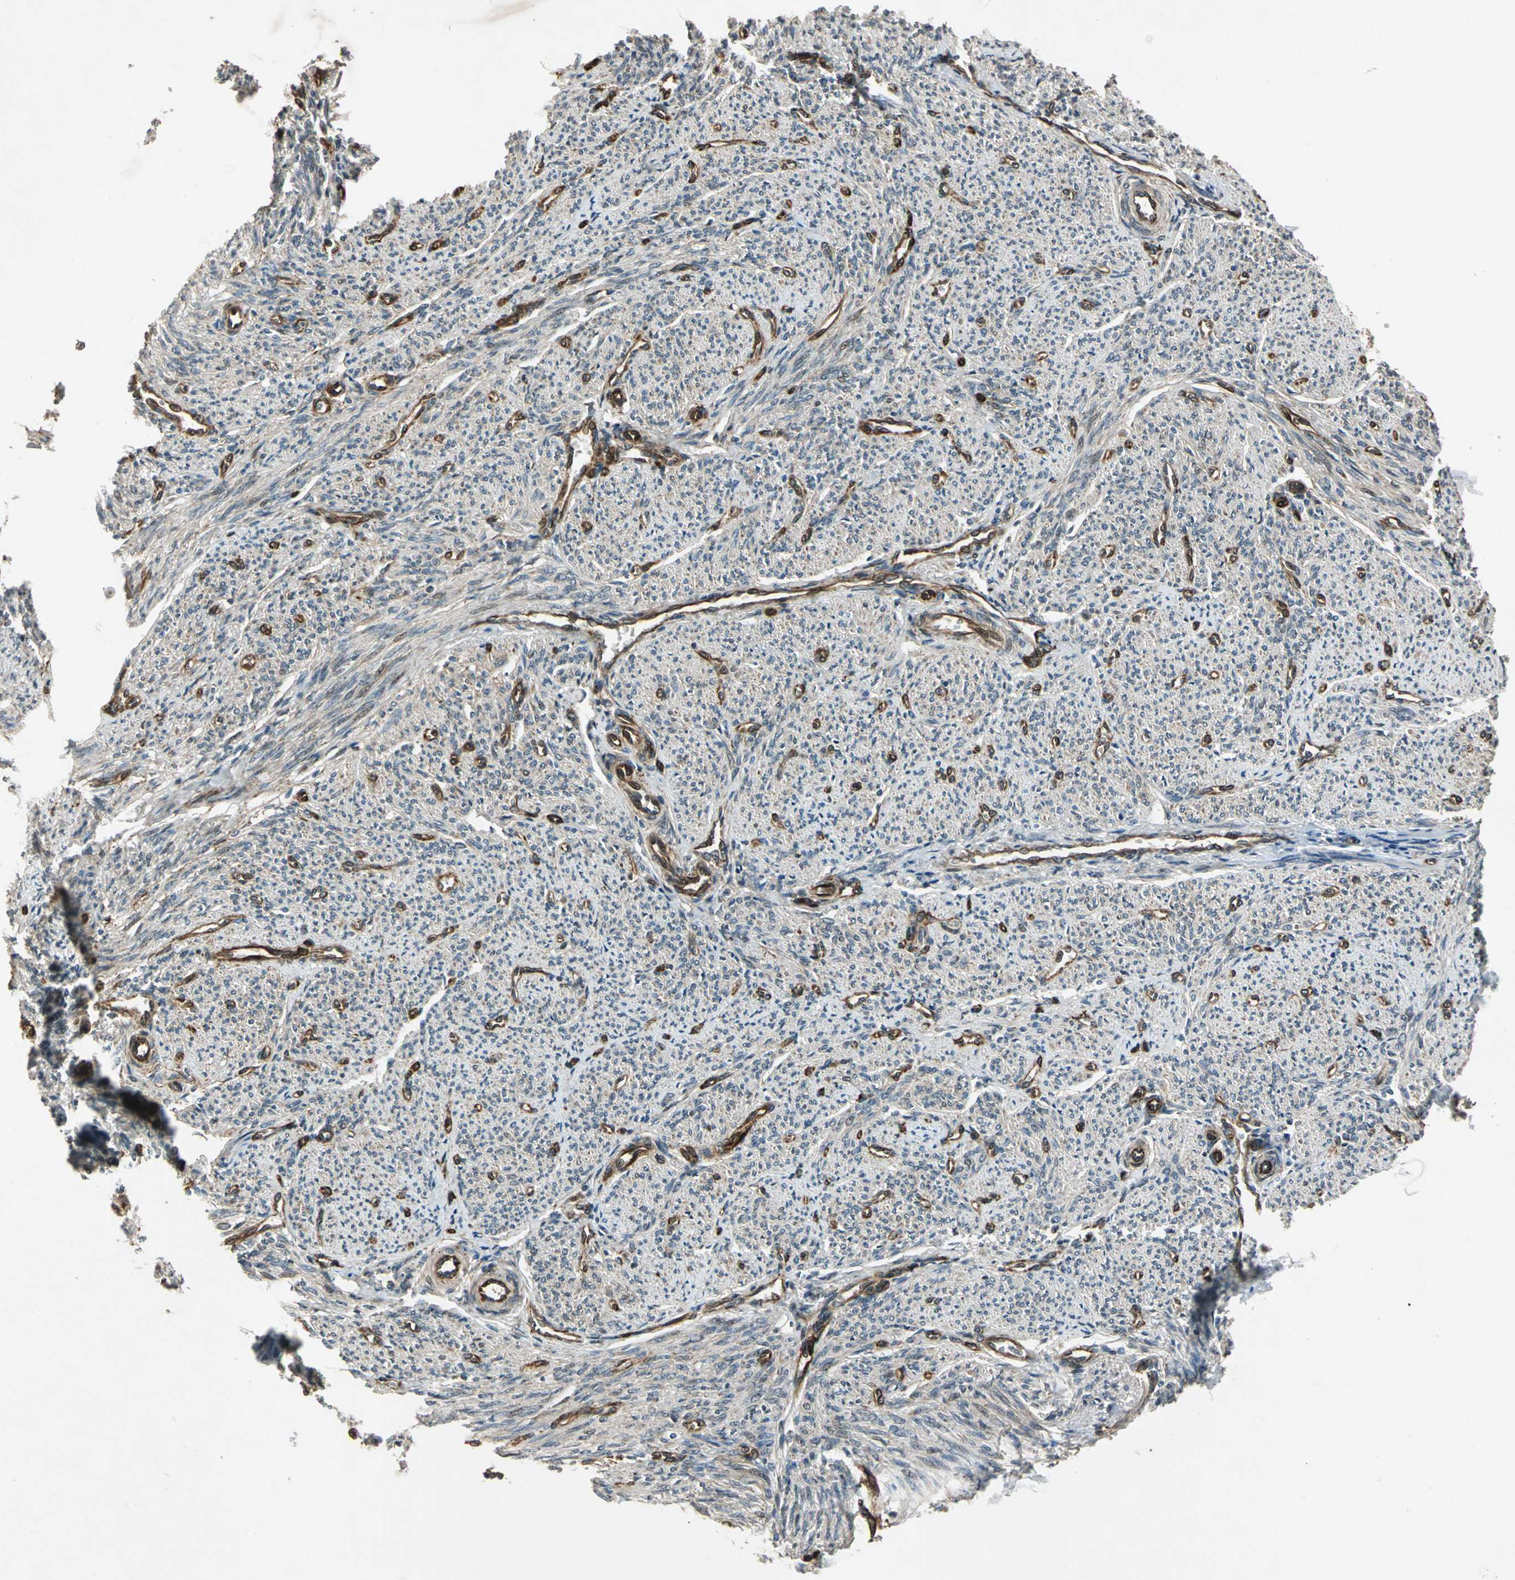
{"staining": {"intensity": "moderate", "quantity": ">75%", "location": "cytoplasmic/membranous,nuclear"}, "tissue": "smooth muscle", "cell_type": "Smooth muscle cells", "image_type": "normal", "snomed": [{"axis": "morphology", "description": "Normal tissue, NOS"}, {"axis": "topography", "description": "Smooth muscle"}], "caption": "Immunohistochemical staining of benign human smooth muscle shows moderate cytoplasmic/membranous,nuclear protein staining in approximately >75% of smooth muscle cells. (DAB (3,3'-diaminobenzidine) IHC with brightfield microscopy, high magnification).", "gene": "EXD2", "patient": {"sex": "female", "age": 65}}